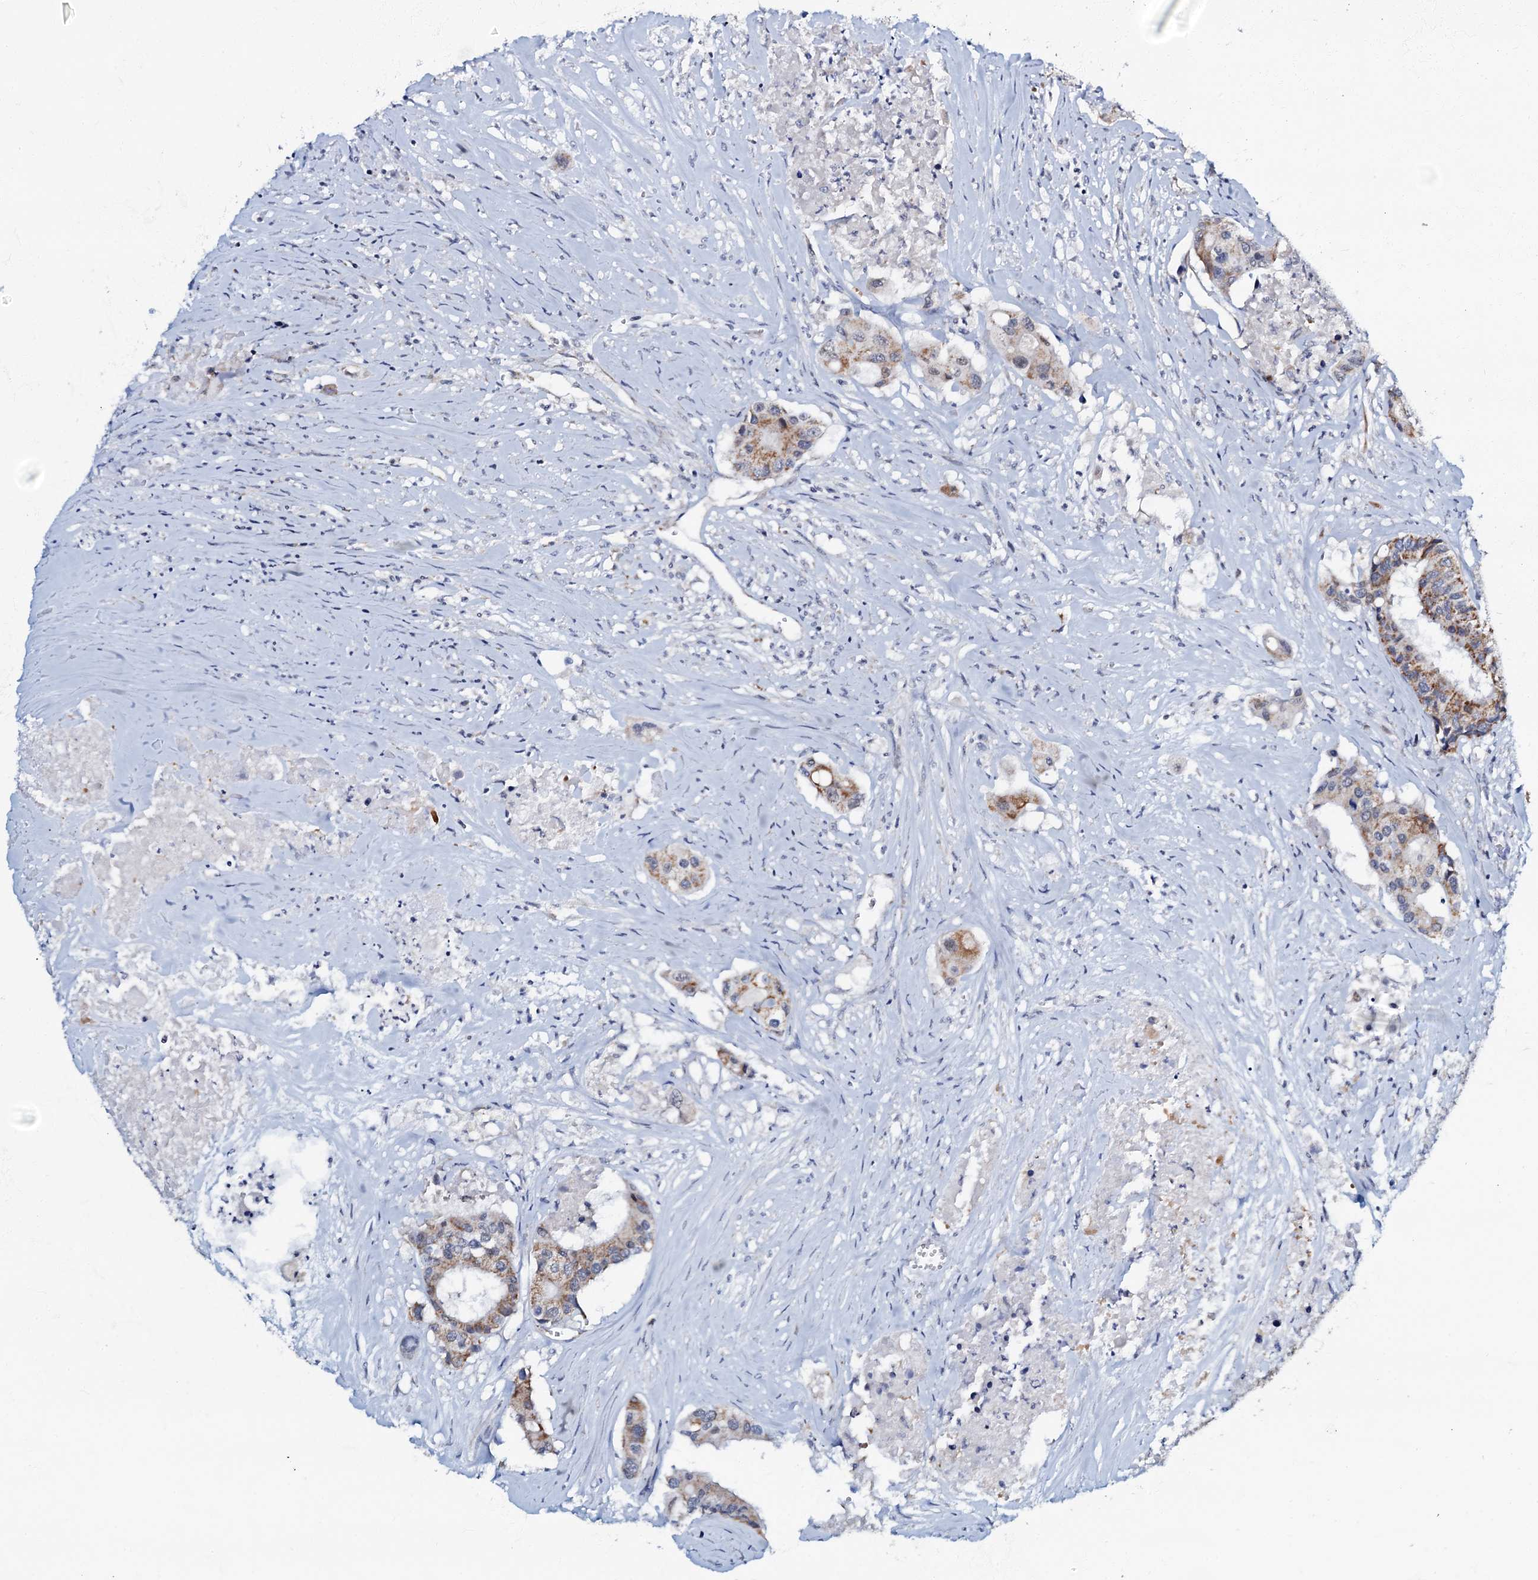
{"staining": {"intensity": "moderate", "quantity": ">75%", "location": "cytoplasmic/membranous"}, "tissue": "colorectal cancer", "cell_type": "Tumor cells", "image_type": "cancer", "snomed": [{"axis": "morphology", "description": "Adenocarcinoma, NOS"}, {"axis": "topography", "description": "Colon"}], "caption": "Colorectal cancer stained for a protein (brown) demonstrates moderate cytoplasmic/membranous positive expression in approximately >75% of tumor cells.", "gene": "MRPL51", "patient": {"sex": "male", "age": 77}}